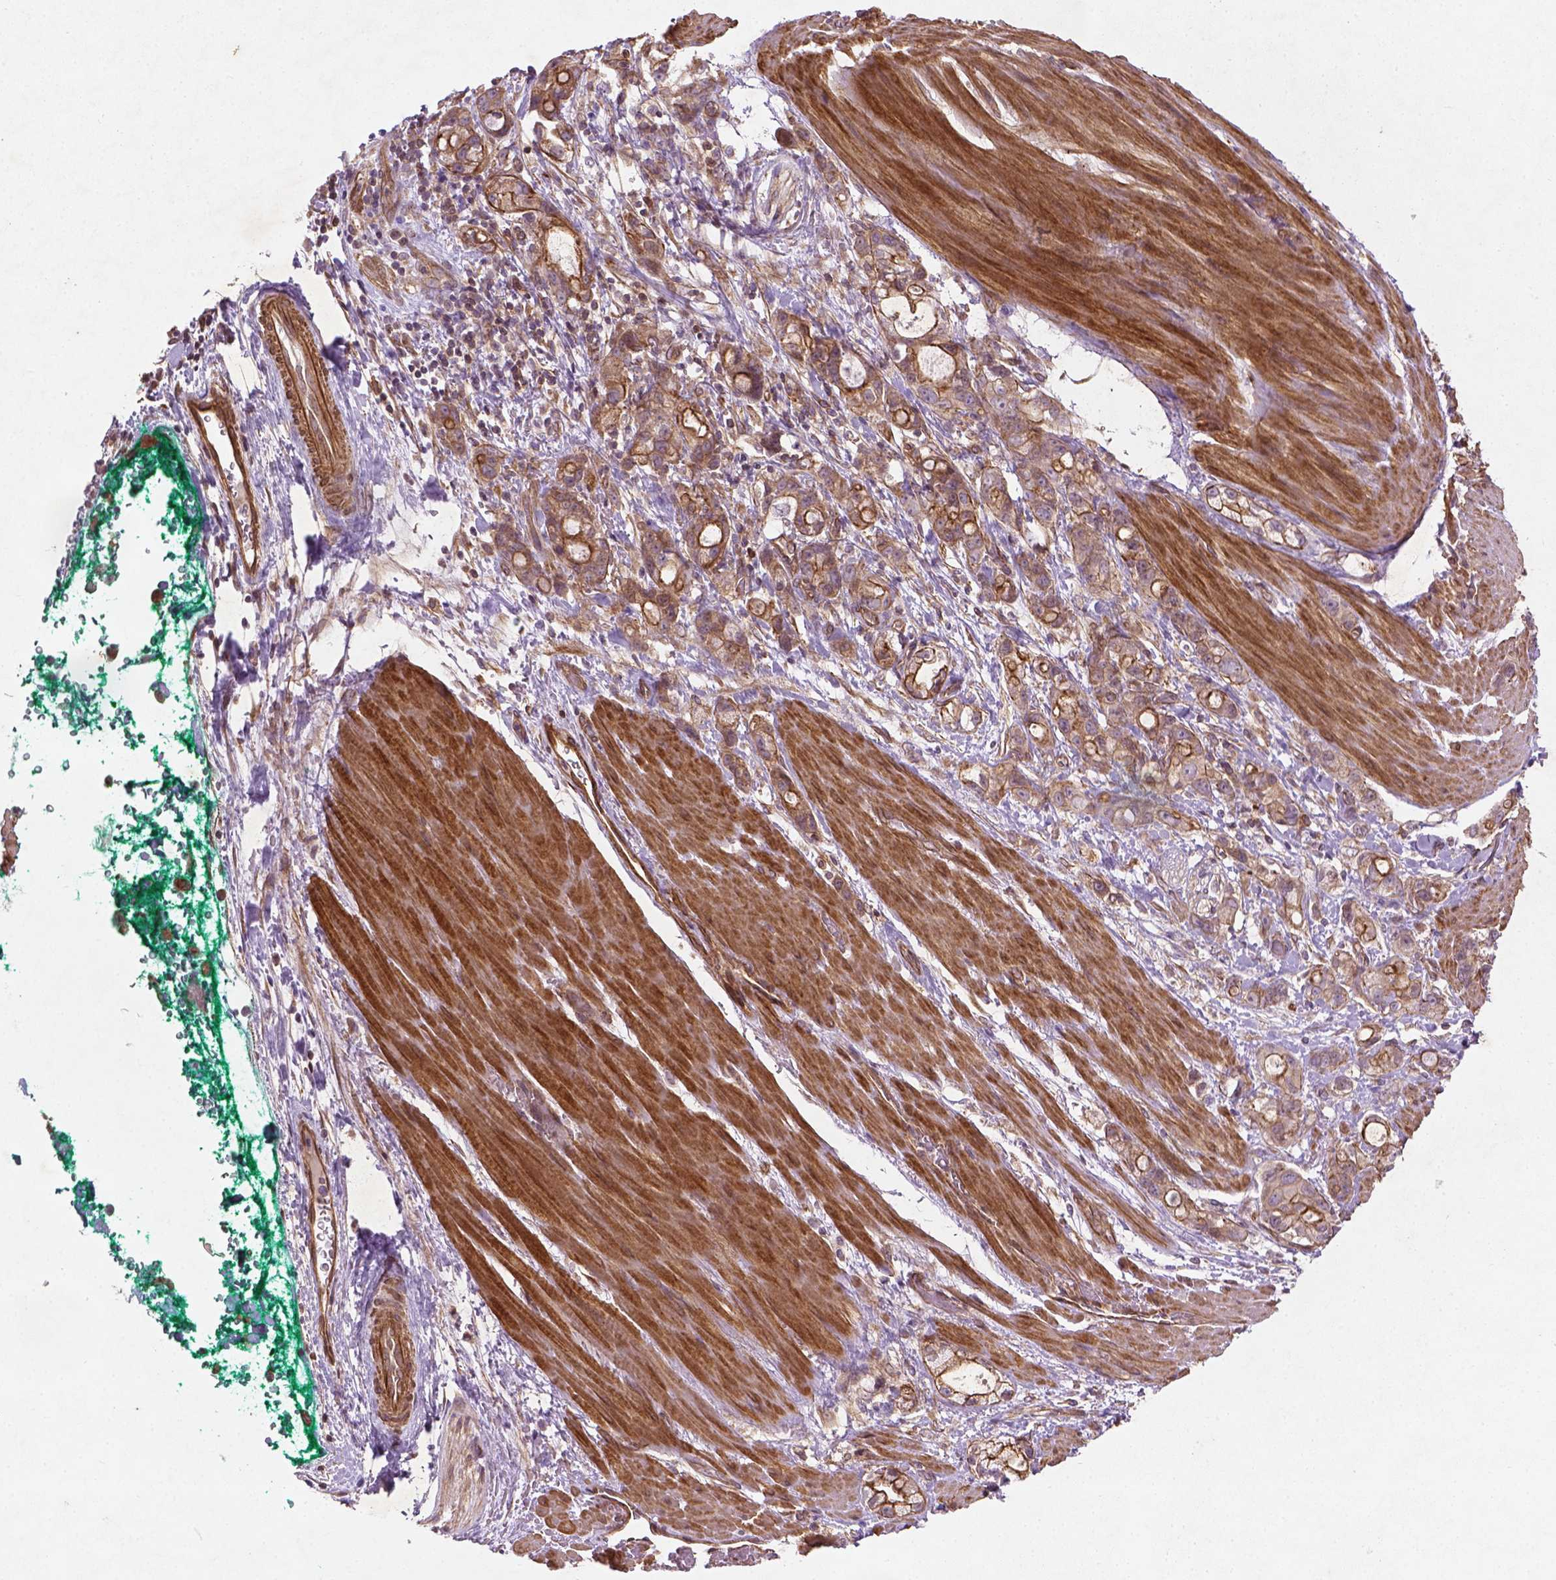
{"staining": {"intensity": "moderate", "quantity": "25%-75%", "location": "cytoplasmic/membranous"}, "tissue": "stomach cancer", "cell_type": "Tumor cells", "image_type": "cancer", "snomed": [{"axis": "morphology", "description": "Adenocarcinoma, NOS"}, {"axis": "topography", "description": "Stomach"}], "caption": "There is medium levels of moderate cytoplasmic/membranous positivity in tumor cells of stomach cancer (adenocarcinoma), as demonstrated by immunohistochemical staining (brown color).", "gene": "TCHP", "patient": {"sex": "male", "age": 63}}